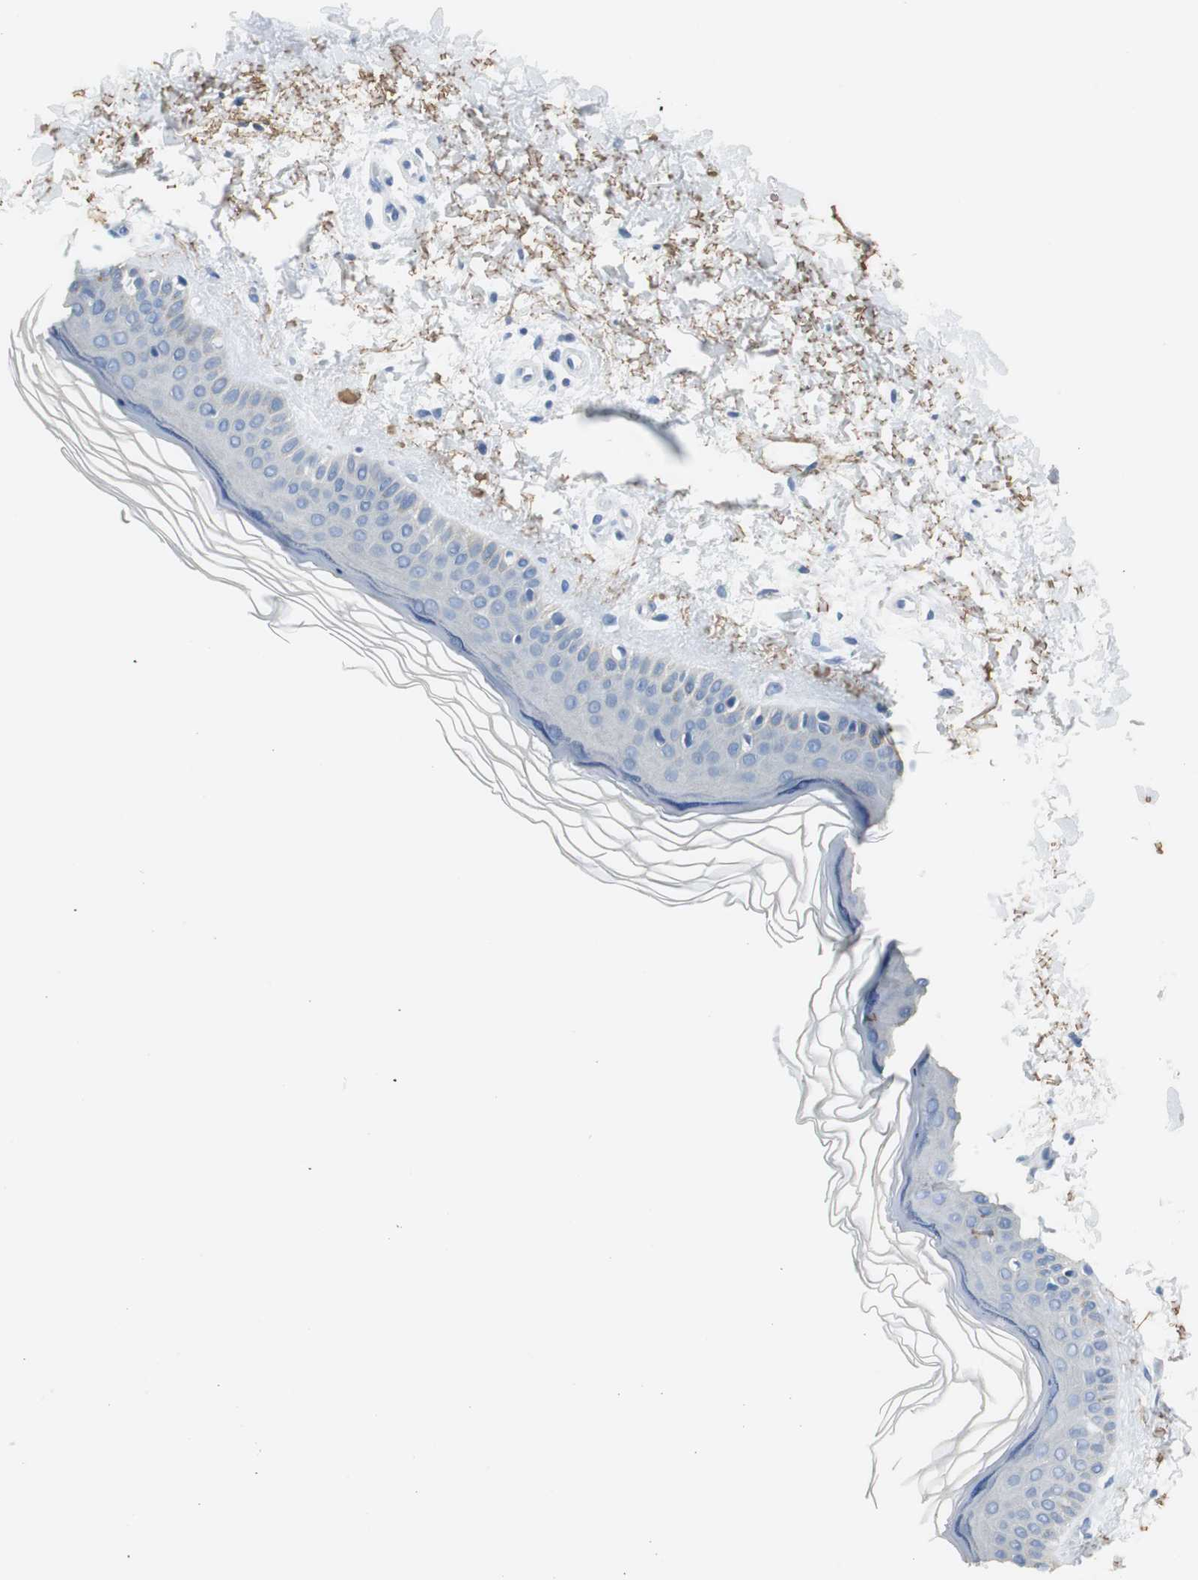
{"staining": {"intensity": "negative", "quantity": "none", "location": "none"}, "tissue": "skin", "cell_type": "Fibroblasts", "image_type": "normal", "snomed": [{"axis": "morphology", "description": "Normal tissue, NOS"}, {"axis": "topography", "description": "Skin"}], "caption": "Normal skin was stained to show a protein in brown. There is no significant positivity in fibroblasts.", "gene": "MUC7", "patient": {"sex": "female", "age": 19}}